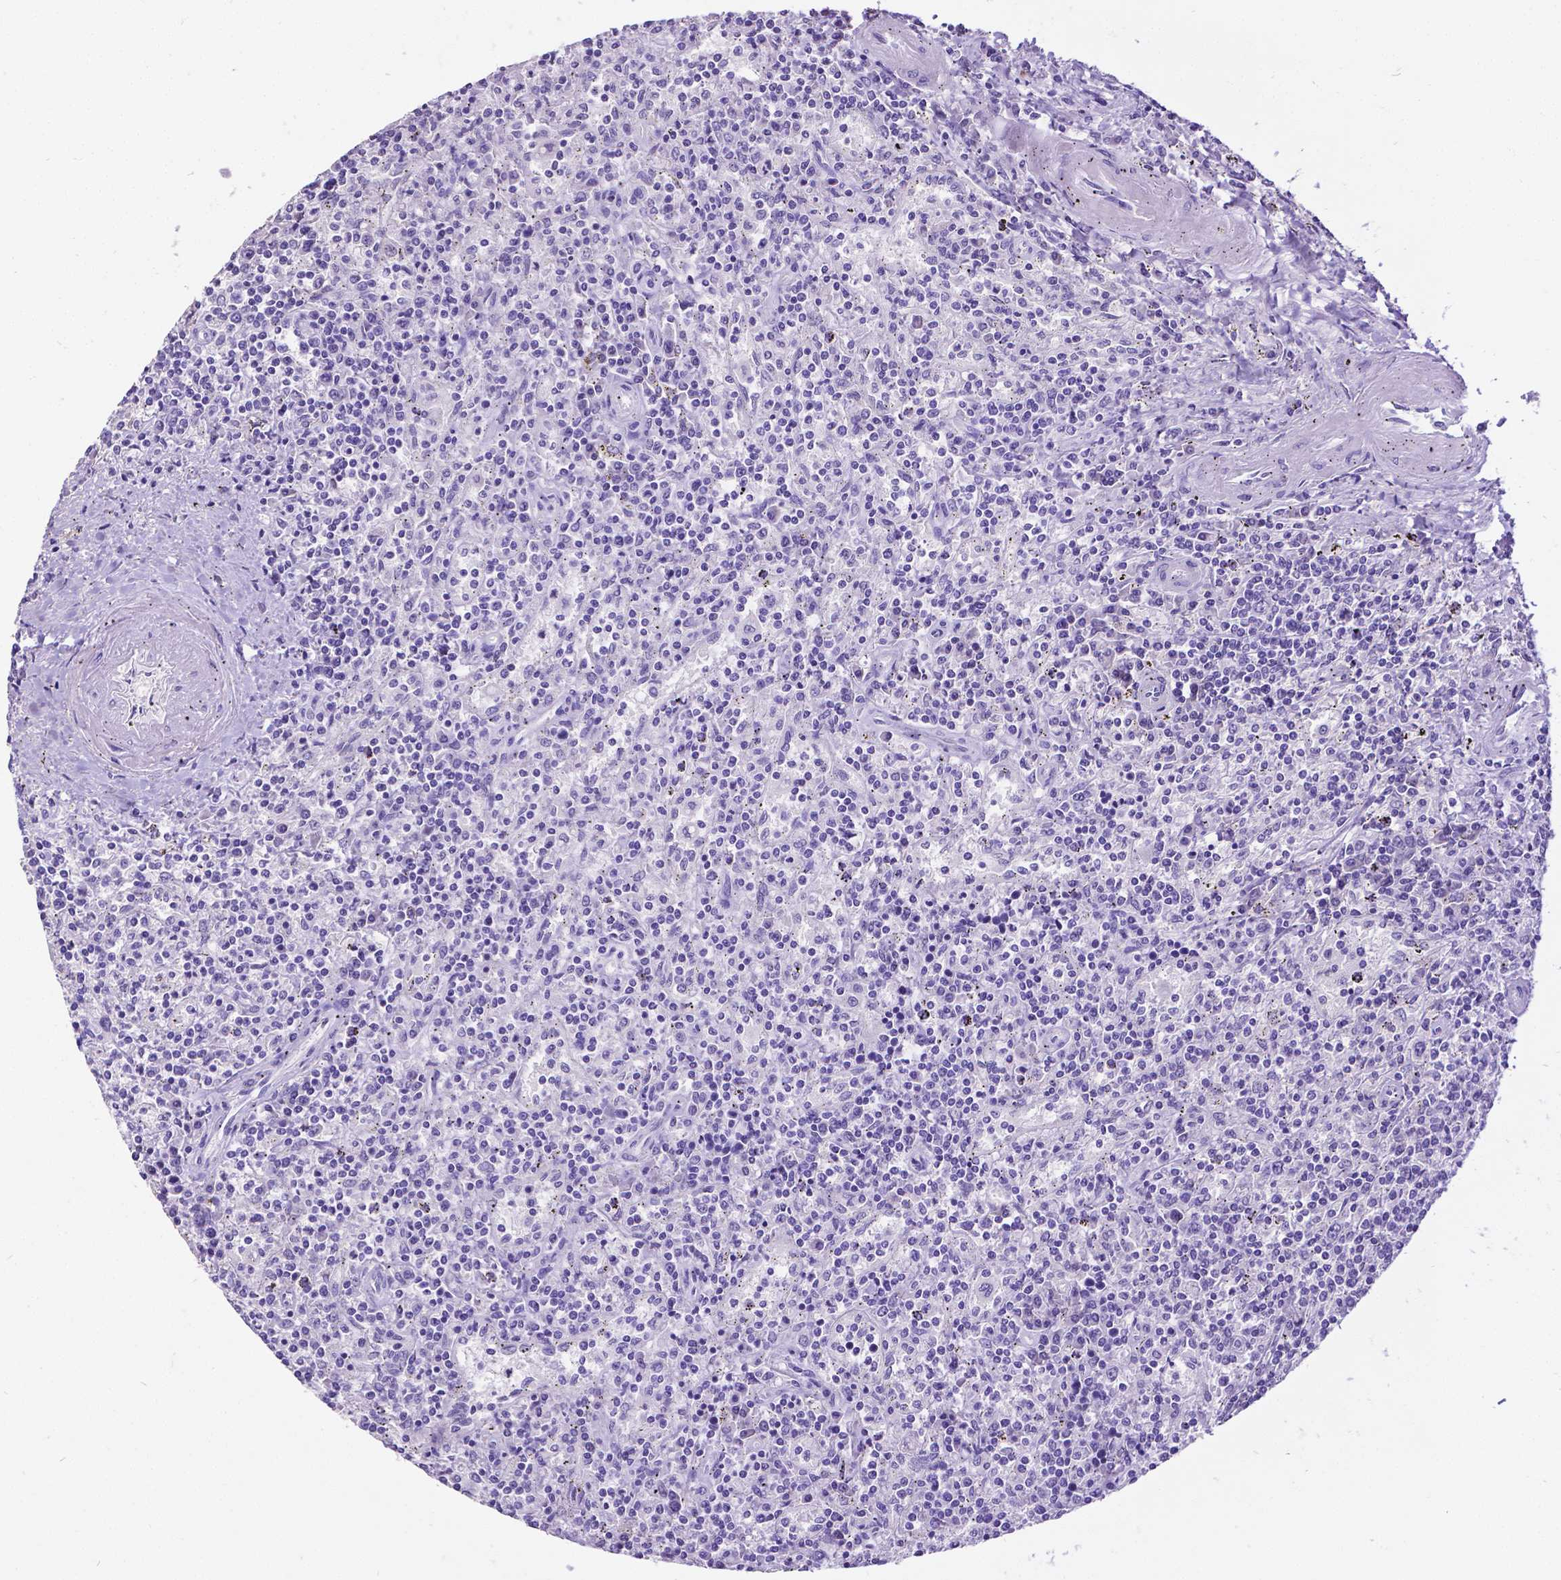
{"staining": {"intensity": "negative", "quantity": "none", "location": "none"}, "tissue": "lymphoma", "cell_type": "Tumor cells", "image_type": "cancer", "snomed": [{"axis": "morphology", "description": "Malignant lymphoma, non-Hodgkin's type, Low grade"}, {"axis": "topography", "description": "Spleen"}], "caption": "High magnification brightfield microscopy of low-grade malignant lymphoma, non-Hodgkin's type stained with DAB (3,3'-diaminobenzidine) (brown) and counterstained with hematoxylin (blue): tumor cells show no significant staining.", "gene": "SATB2", "patient": {"sex": "male", "age": 62}}